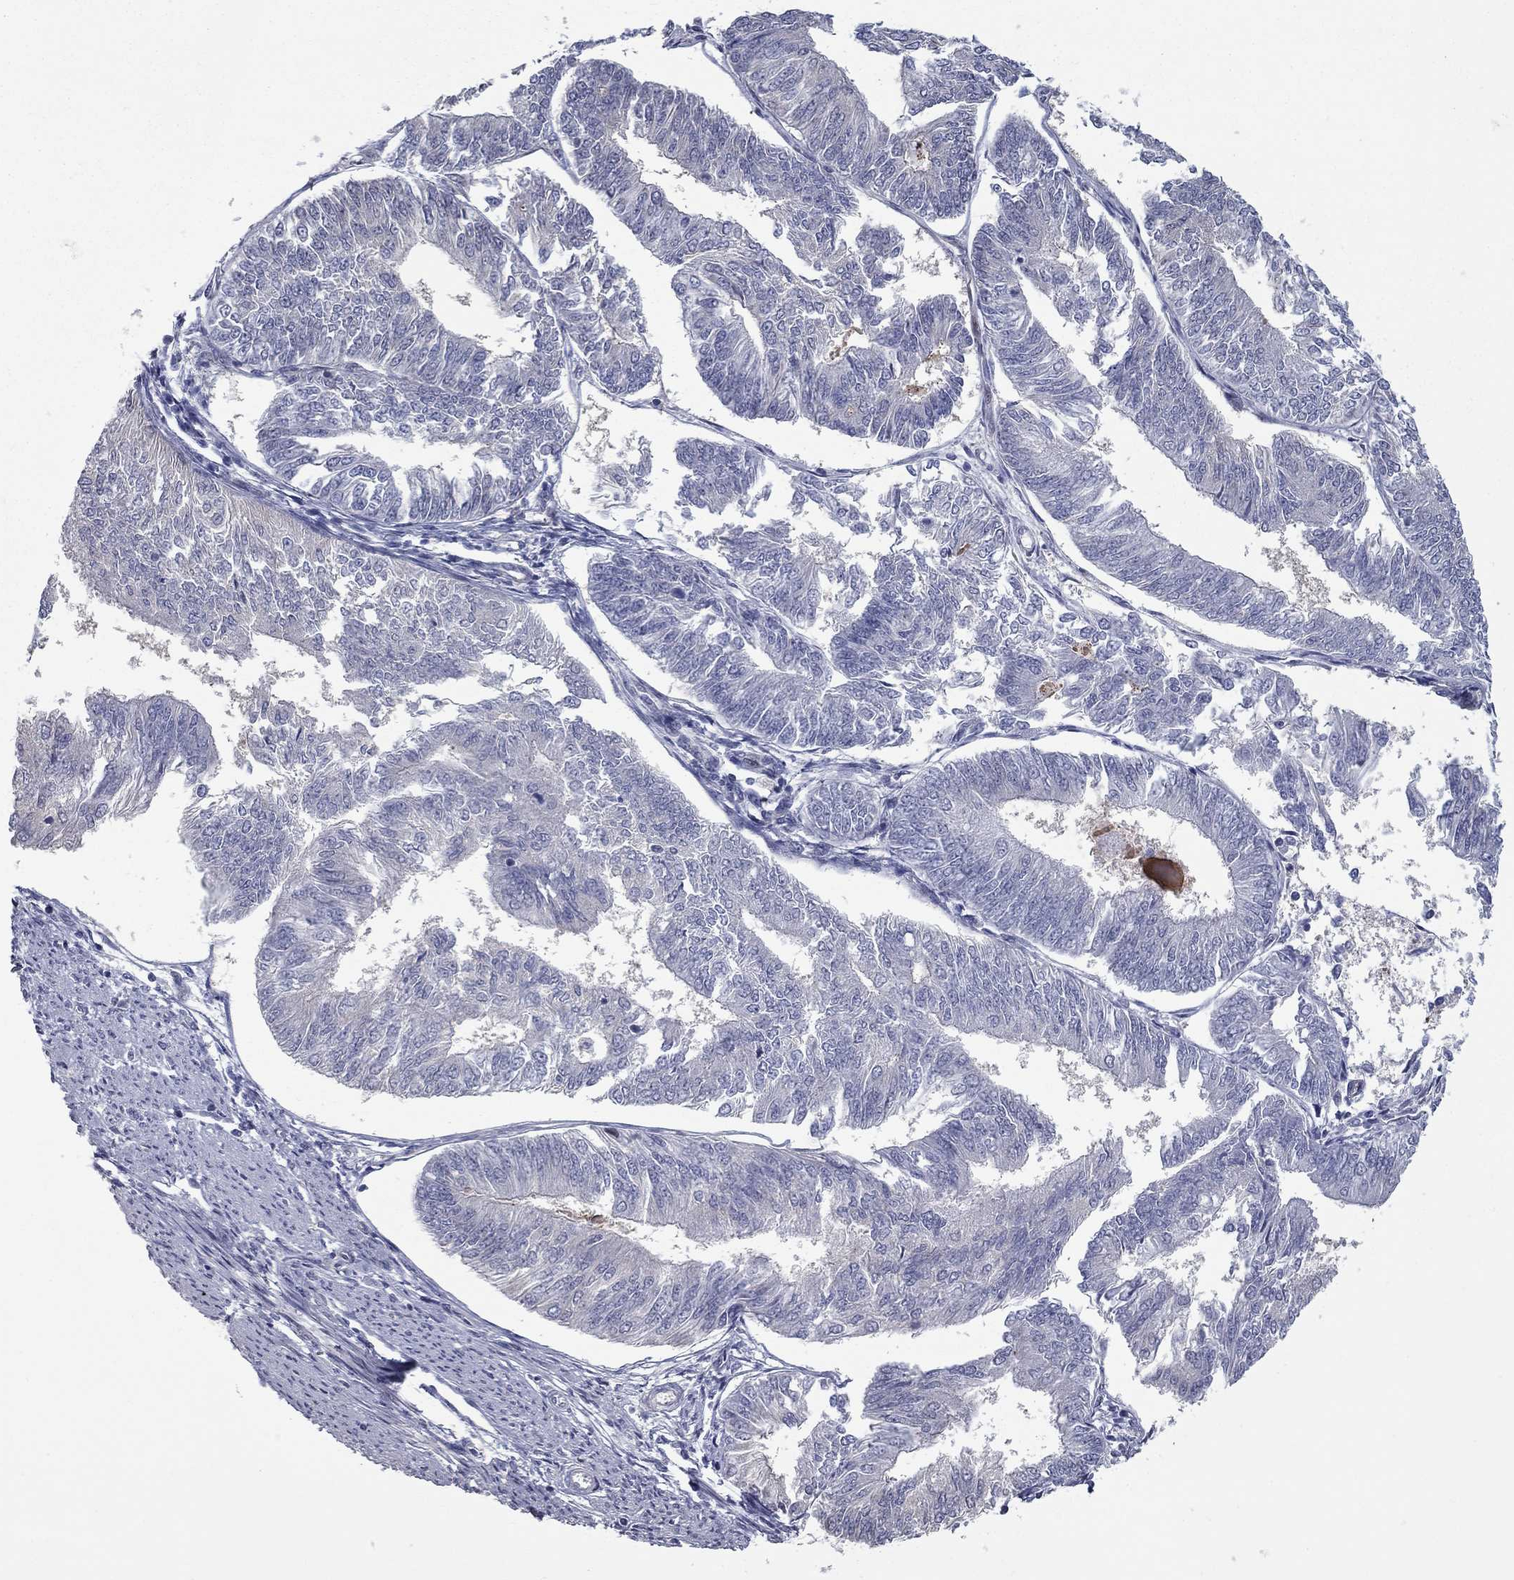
{"staining": {"intensity": "negative", "quantity": "none", "location": "none"}, "tissue": "endometrial cancer", "cell_type": "Tumor cells", "image_type": "cancer", "snomed": [{"axis": "morphology", "description": "Adenocarcinoma, NOS"}, {"axis": "topography", "description": "Endometrium"}], "caption": "Histopathology image shows no significant protein positivity in tumor cells of adenocarcinoma (endometrial).", "gene": "DUSP7", "patient": {"sex": "female", "age": 58}}